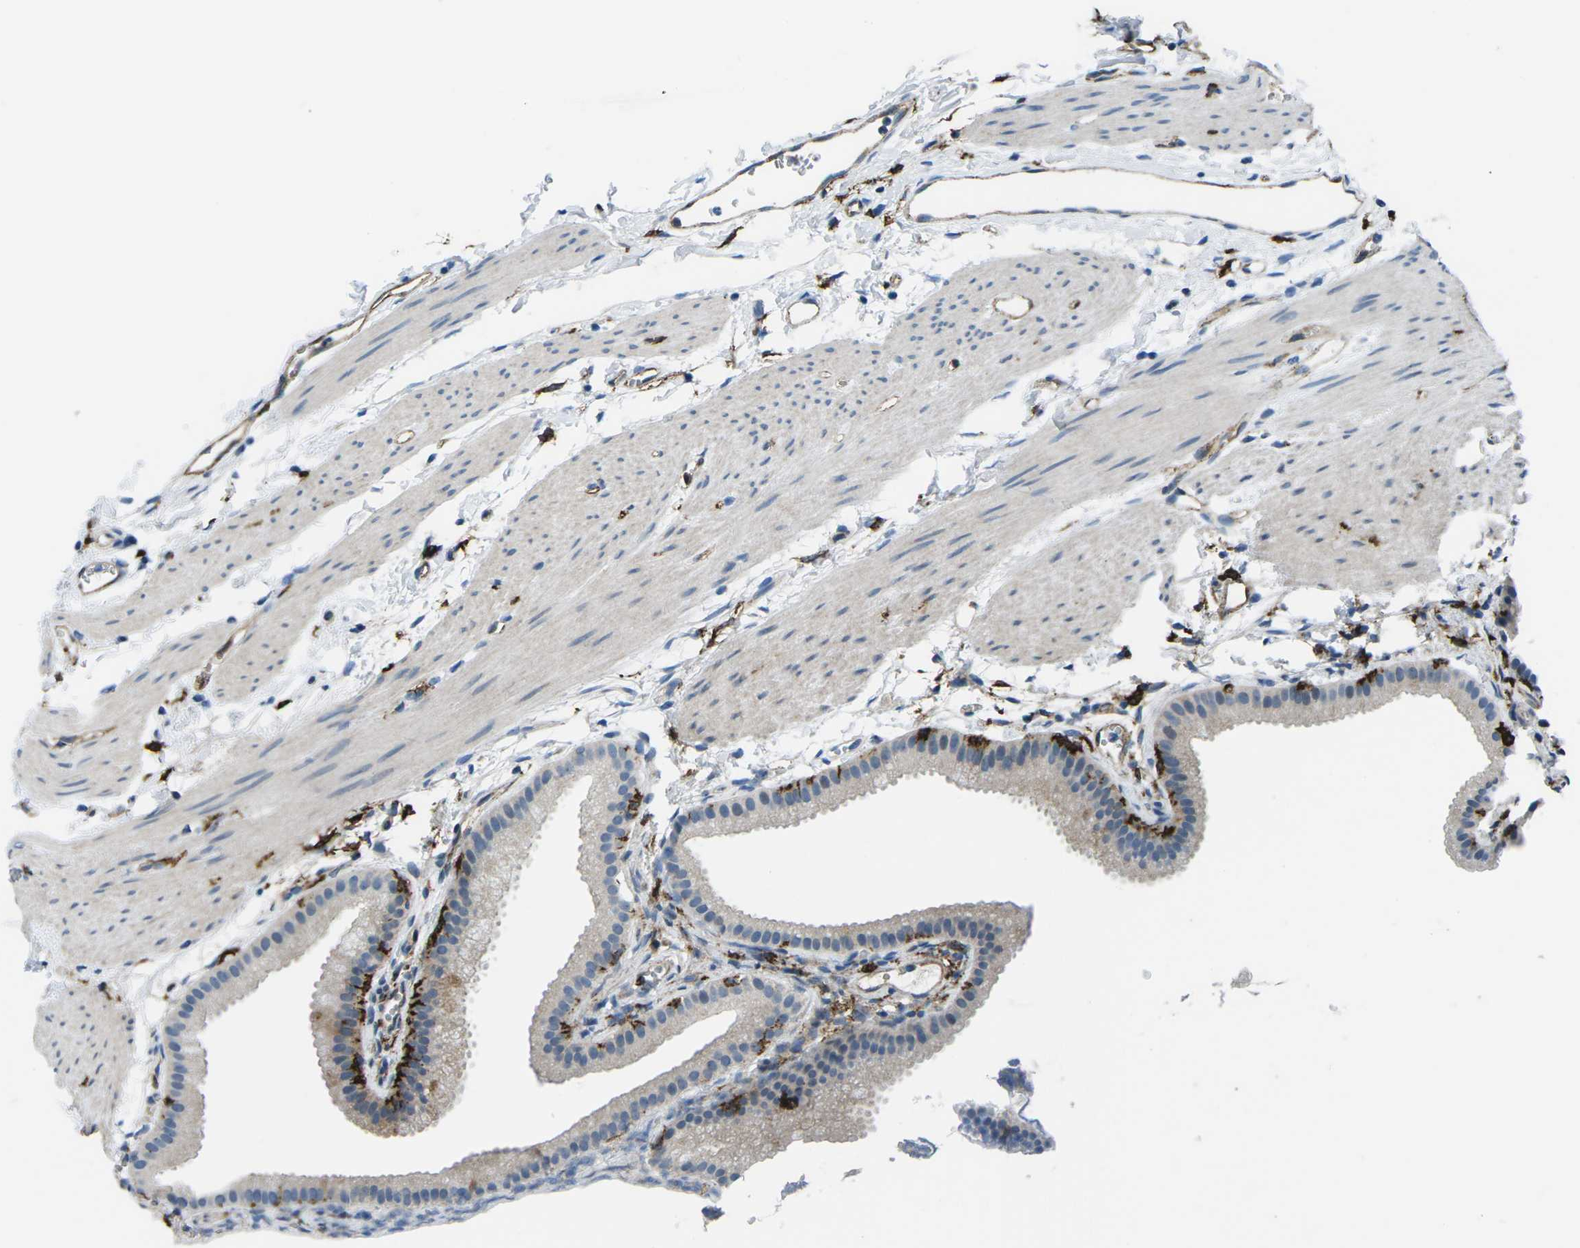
{"staining": {"intensity": "negative", "quantity": "none", "location": "none"}, "tissue": "gallbladder", "cell_type": "Glandular cells", "image_type": "normal", "snomed": [{"axis": "morphology", "description": "Normal tissue, NOS"}, {"axis": "topography", "description": "Gallbladder"}], "caption": "This is an IHC image of benign gallbladder. There is no expression in glandular cells.", "gene": "PTPN1", "patient": {"sex": "female", "age": 64}}